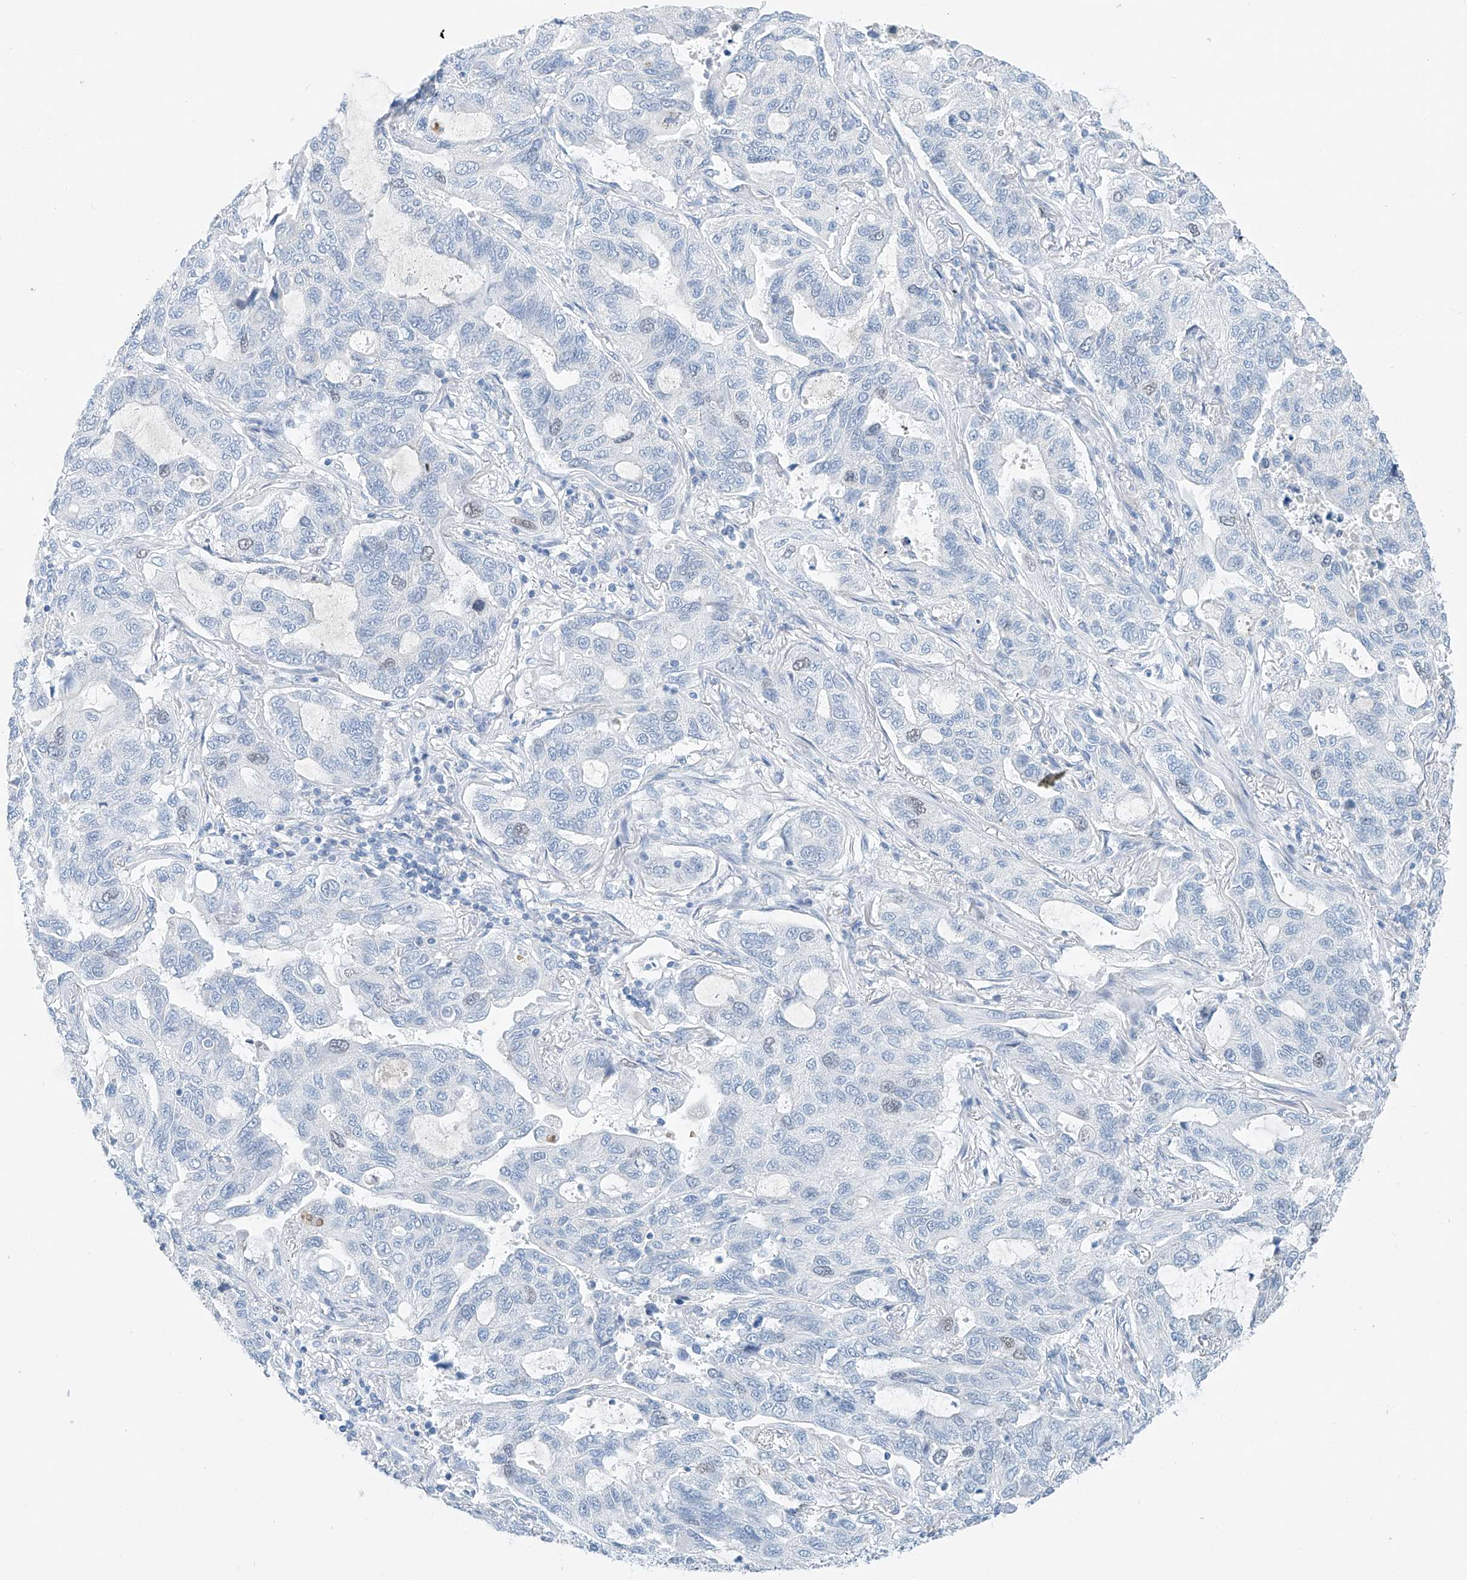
{"staining": {"intensity": "negative", "quantity": "none", "location": "none"}, "tissue": "lung cancer", "cell_type": "Tumor cells", "image_type": "cancer", "snomed": [{"axis": "morphology", "description": "Adenocarcinoma, NOS"}, {"axis": "topography", "description": "Lung"}], "caption": "Immunohistochemistry (IHC) micrograph of lung cancer (adenocarcinoma) stained for a protein (brown), which reveals no expression in tumor cells.", "gene": "SGO2", "patient": {"sex": "male", "age": 64}}